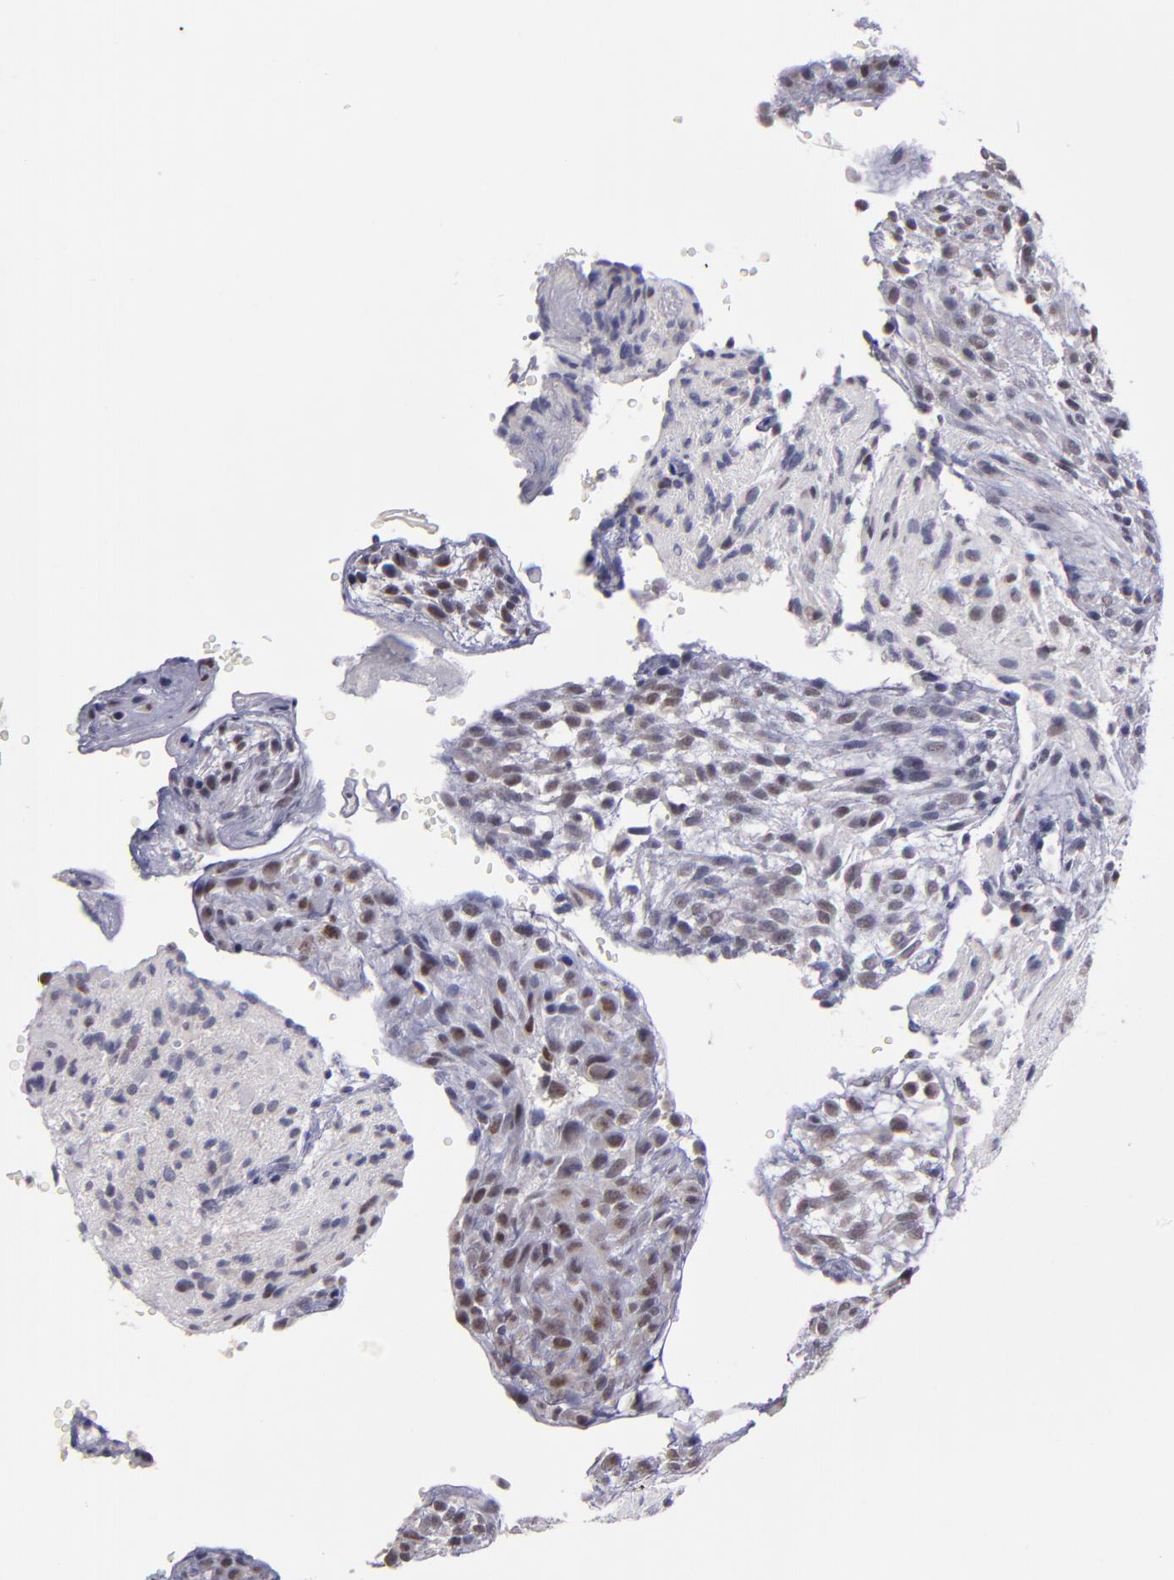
{"staining": {"intensity": "weak", "quantity": "25%-75%", "location": "nuclear"}, "tissue": "glioma", "cell_type": "Tumor cells", "image_type": "cancer", "snomed": [{"axis": "morphology", "description": "Glioma, malignant, High grade"}, {"axis": "topography", "description": "Cerebral cortex"}], "caption": "Glioma tissue displays weak nuclear staining in approximately 25%-75% of tumor cells", "gene": "OTUB2", "patient": {"sex": "female", "age": 55}}